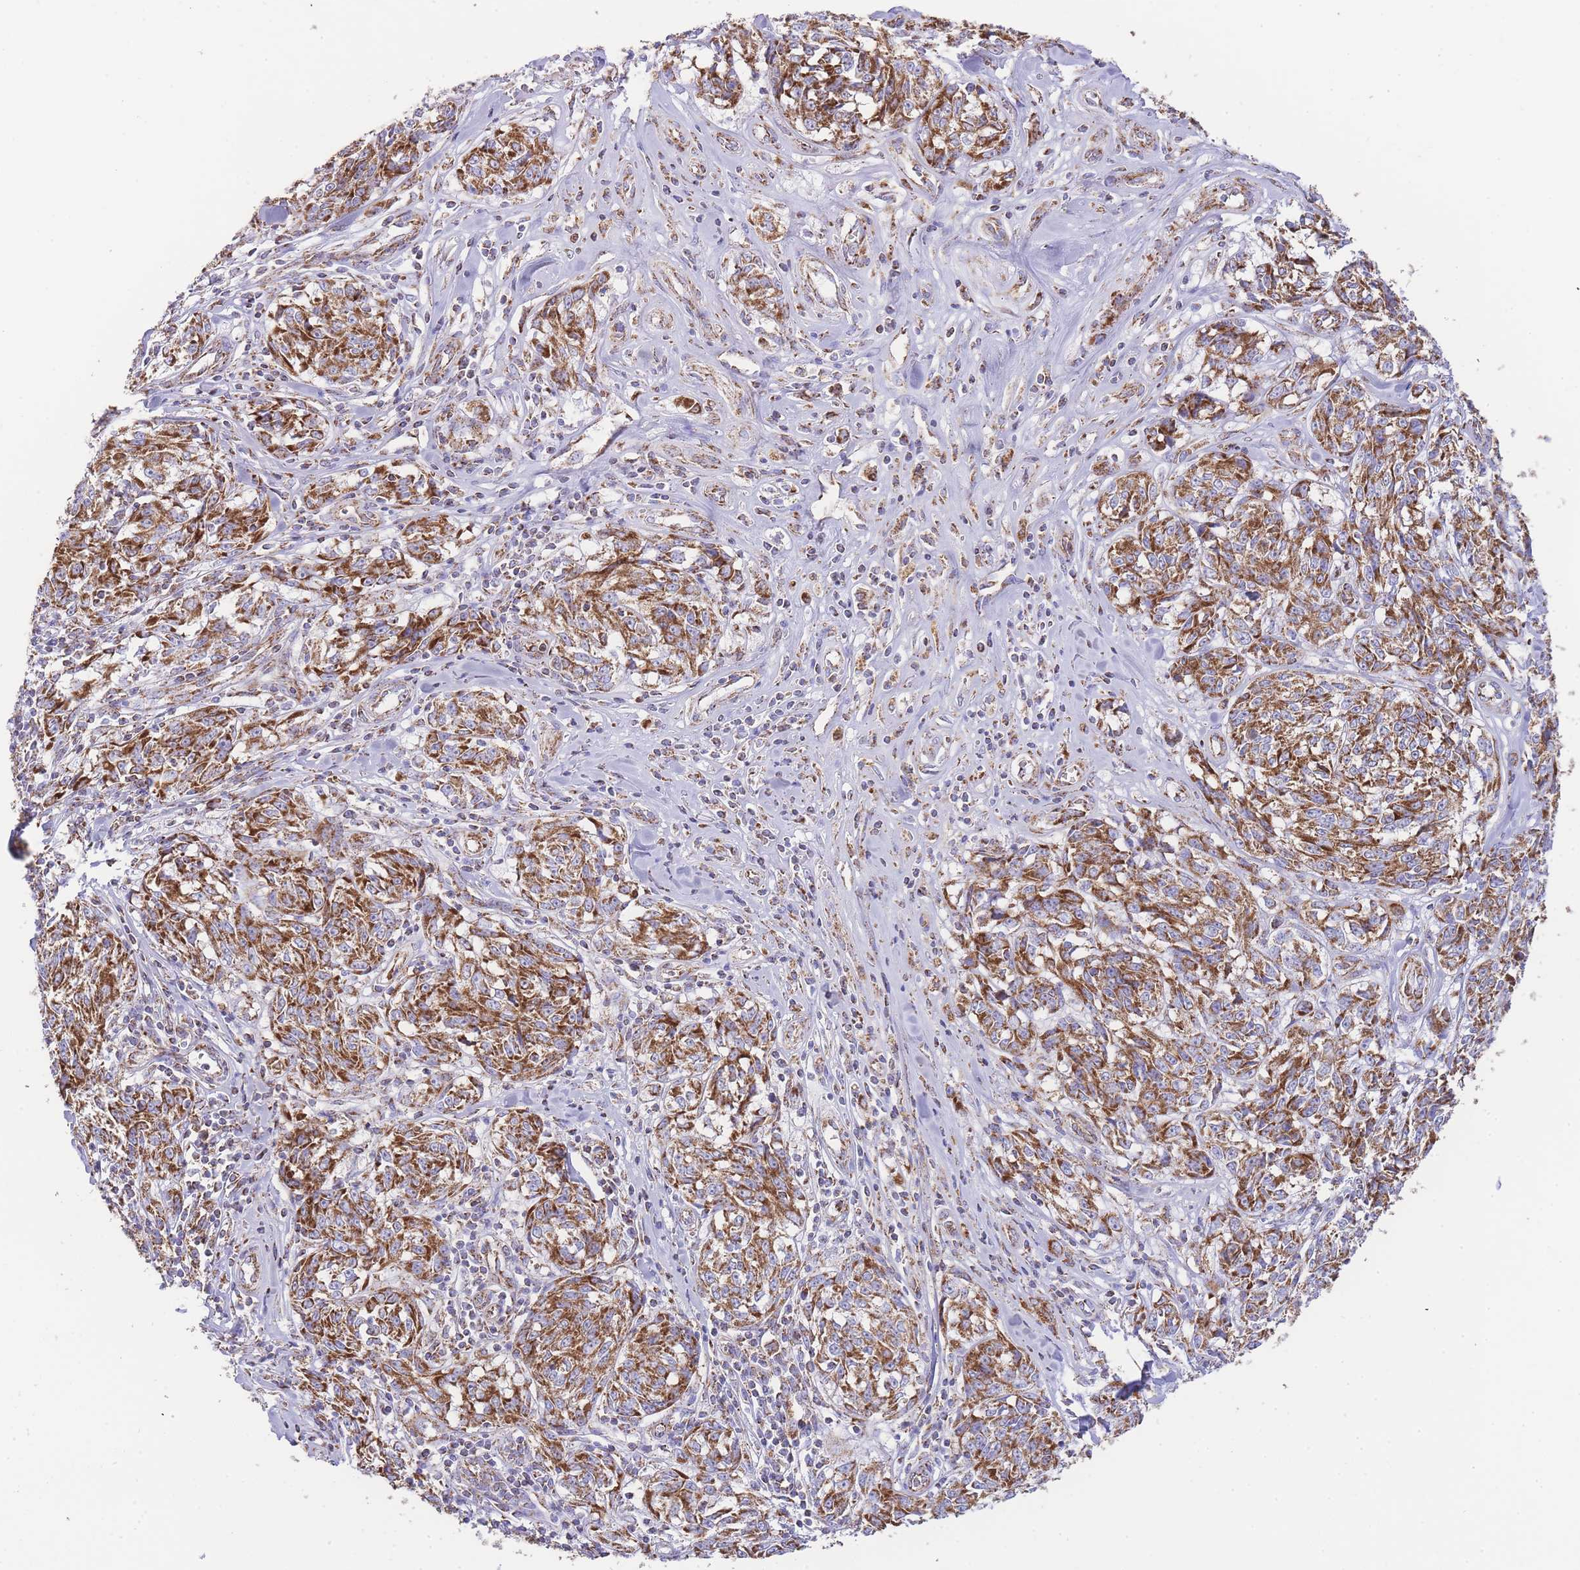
{"staining": {"intensity": "strong", "quantity": ">75%", "location": "cytoplasmic/membranous"}, "tissue": "melanoma", "cell_type": "Tumor cells", "image_type": "cancer", "snomed": [{"axis": "morphology", "description": "Normal tissue, NOS"}, {"axis": "morphology", "description": "Malignant melanoma, NOS"}, {"axis": "topography", "description": "Skin"}], "caption": "A brown stain labels strong cytoplasmic/membranous staining of a protein in human melanoma tumor cells. (brown staining indicates protein expression, while blue staining denotes nuclei).", "gene": "GSTM1", "patient": {"sex": "female", "age": 64}}